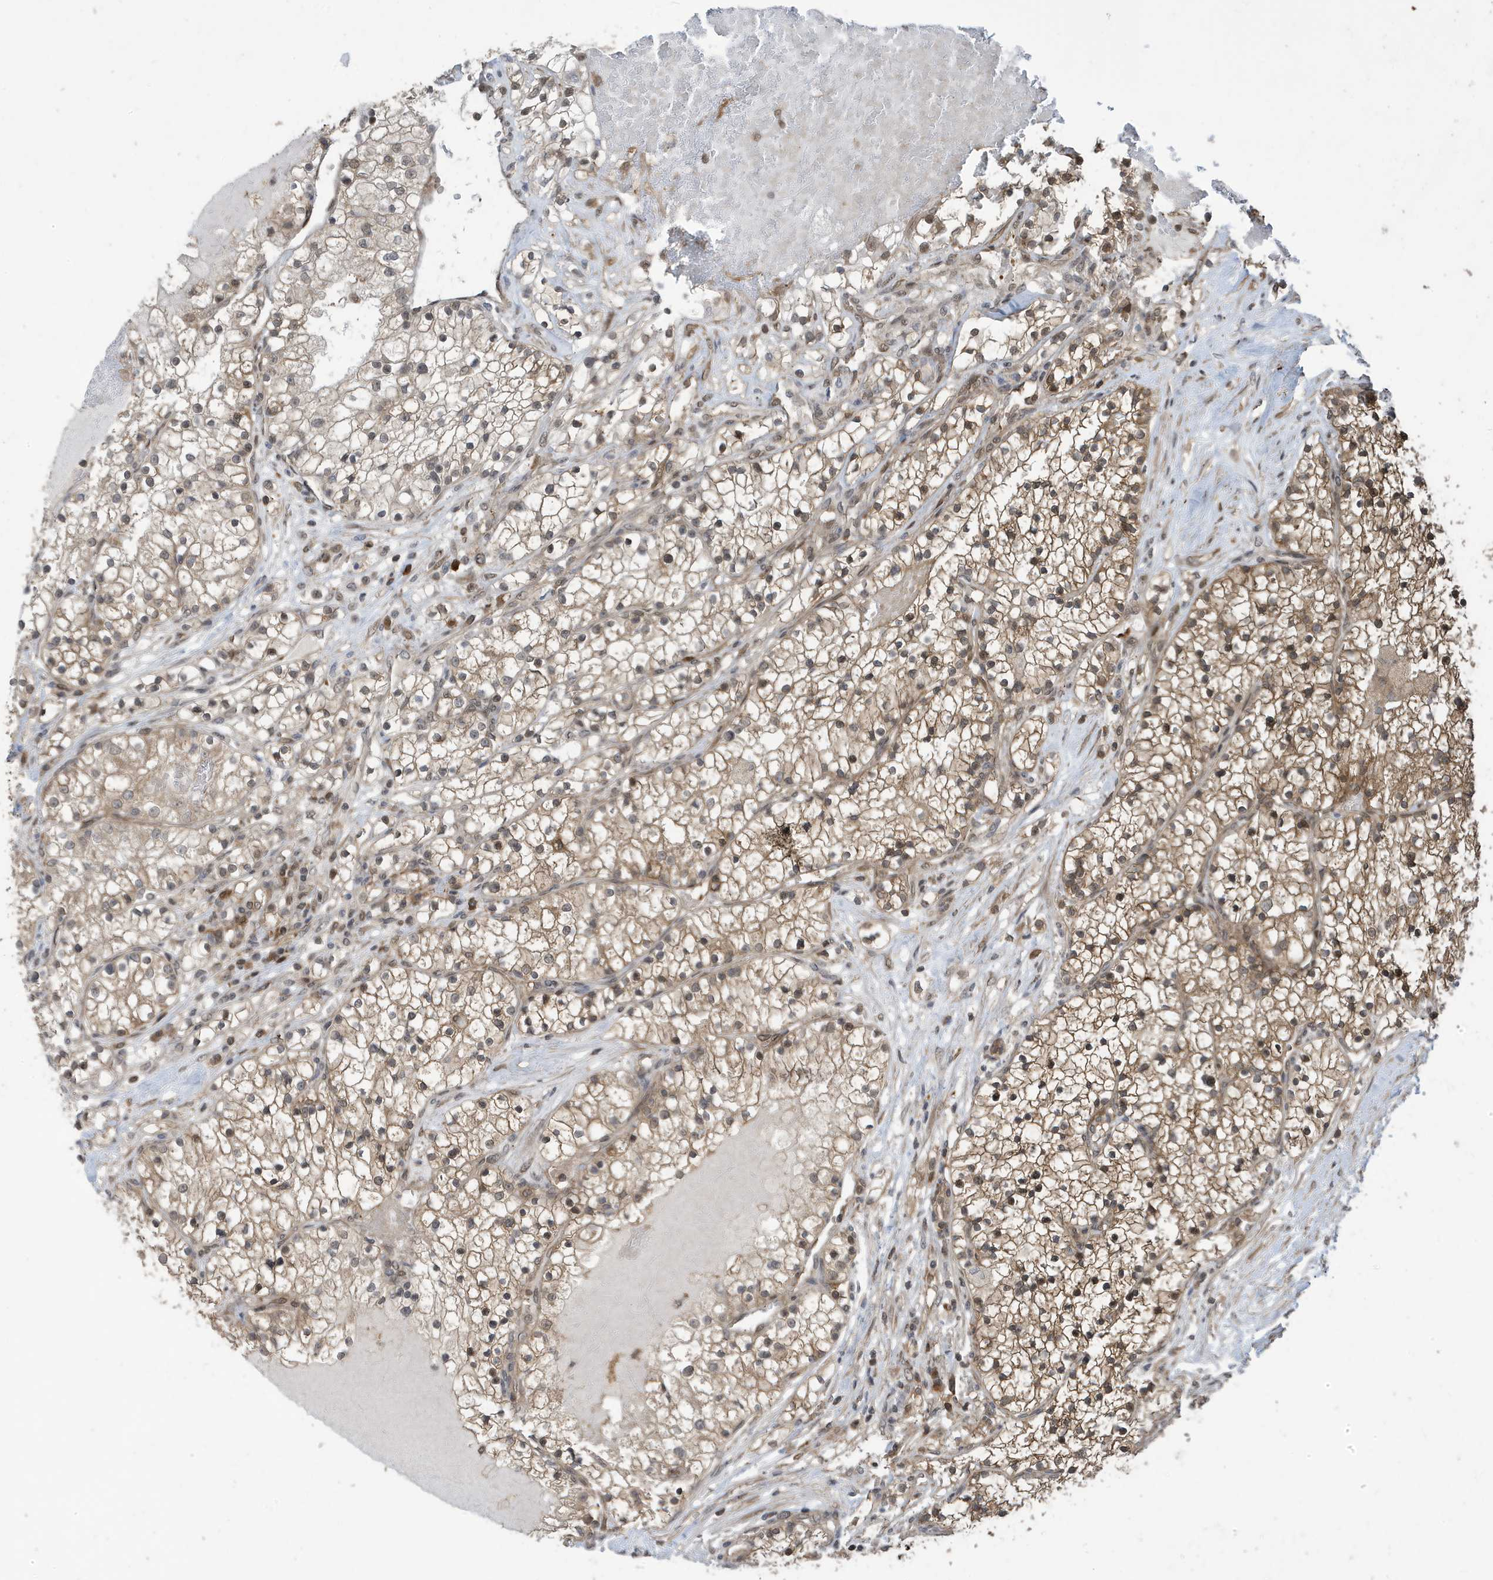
{"staining": {"intensity": "moderate", "quantity": "25%-75%", "location": "cytoplasmic/membranous"}, "tissue": "renal cancer", "cell_type": "Tumor cells", "image_type": "cancer", "snomed": [{"axis": "morphology", "description": "Normal tissue, NOS"}, {"axis": "morphology", "description": "Adenocarcinoma, NOS"}, {"axis": "topography", "description": "Kidney"}], "caption": "The histopathology image shows staining of adenocarcinoma (renal), revealing moderate cytoplasmic/membranous protein positivity (brown color) within tumor cells. The staining was performed using DAB, with brown indicating positive protein expression. Nuclei are stained blue with hematoxylin.", "gene": "UBQLN1", "patient": {"sex": "male", "age": 68}}